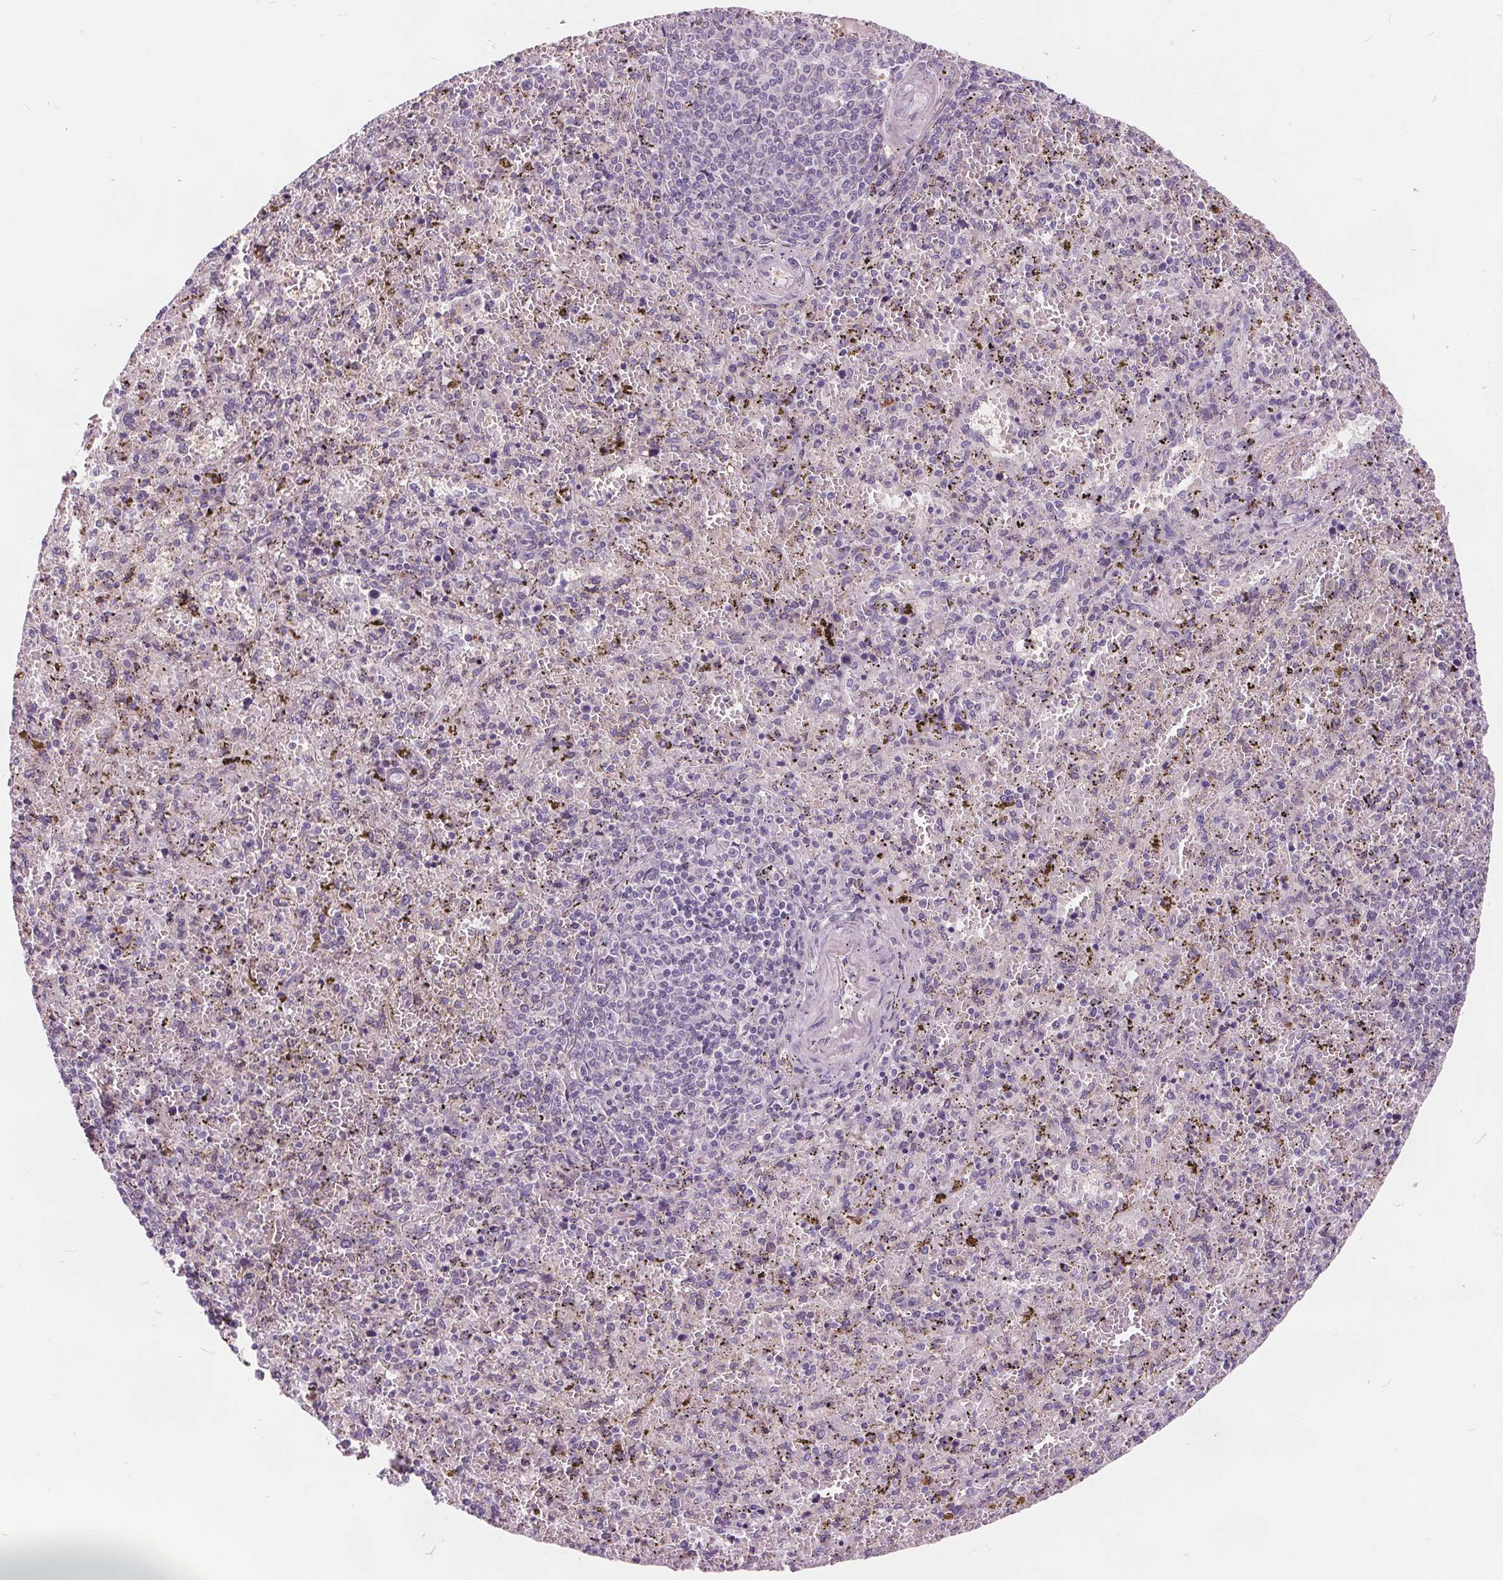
{"staining": {"intensity": "negative", "quantity": "none", "location": "none"}, "tissue": "spleen", "cell_type": "Cells in red pulp", "image_type": "normal", "snomed": [{"axis": "morphology", "description": "Normal tissue, NOS"}, {"axis": "topography", "description": "Spleen"}], "caption": "This is a histopathology image of IHC staining of benign spleen, which shows no expression in cells in red pulp.", "gene": "HAAO", "patient": {"sex": "female", "age": 50}}